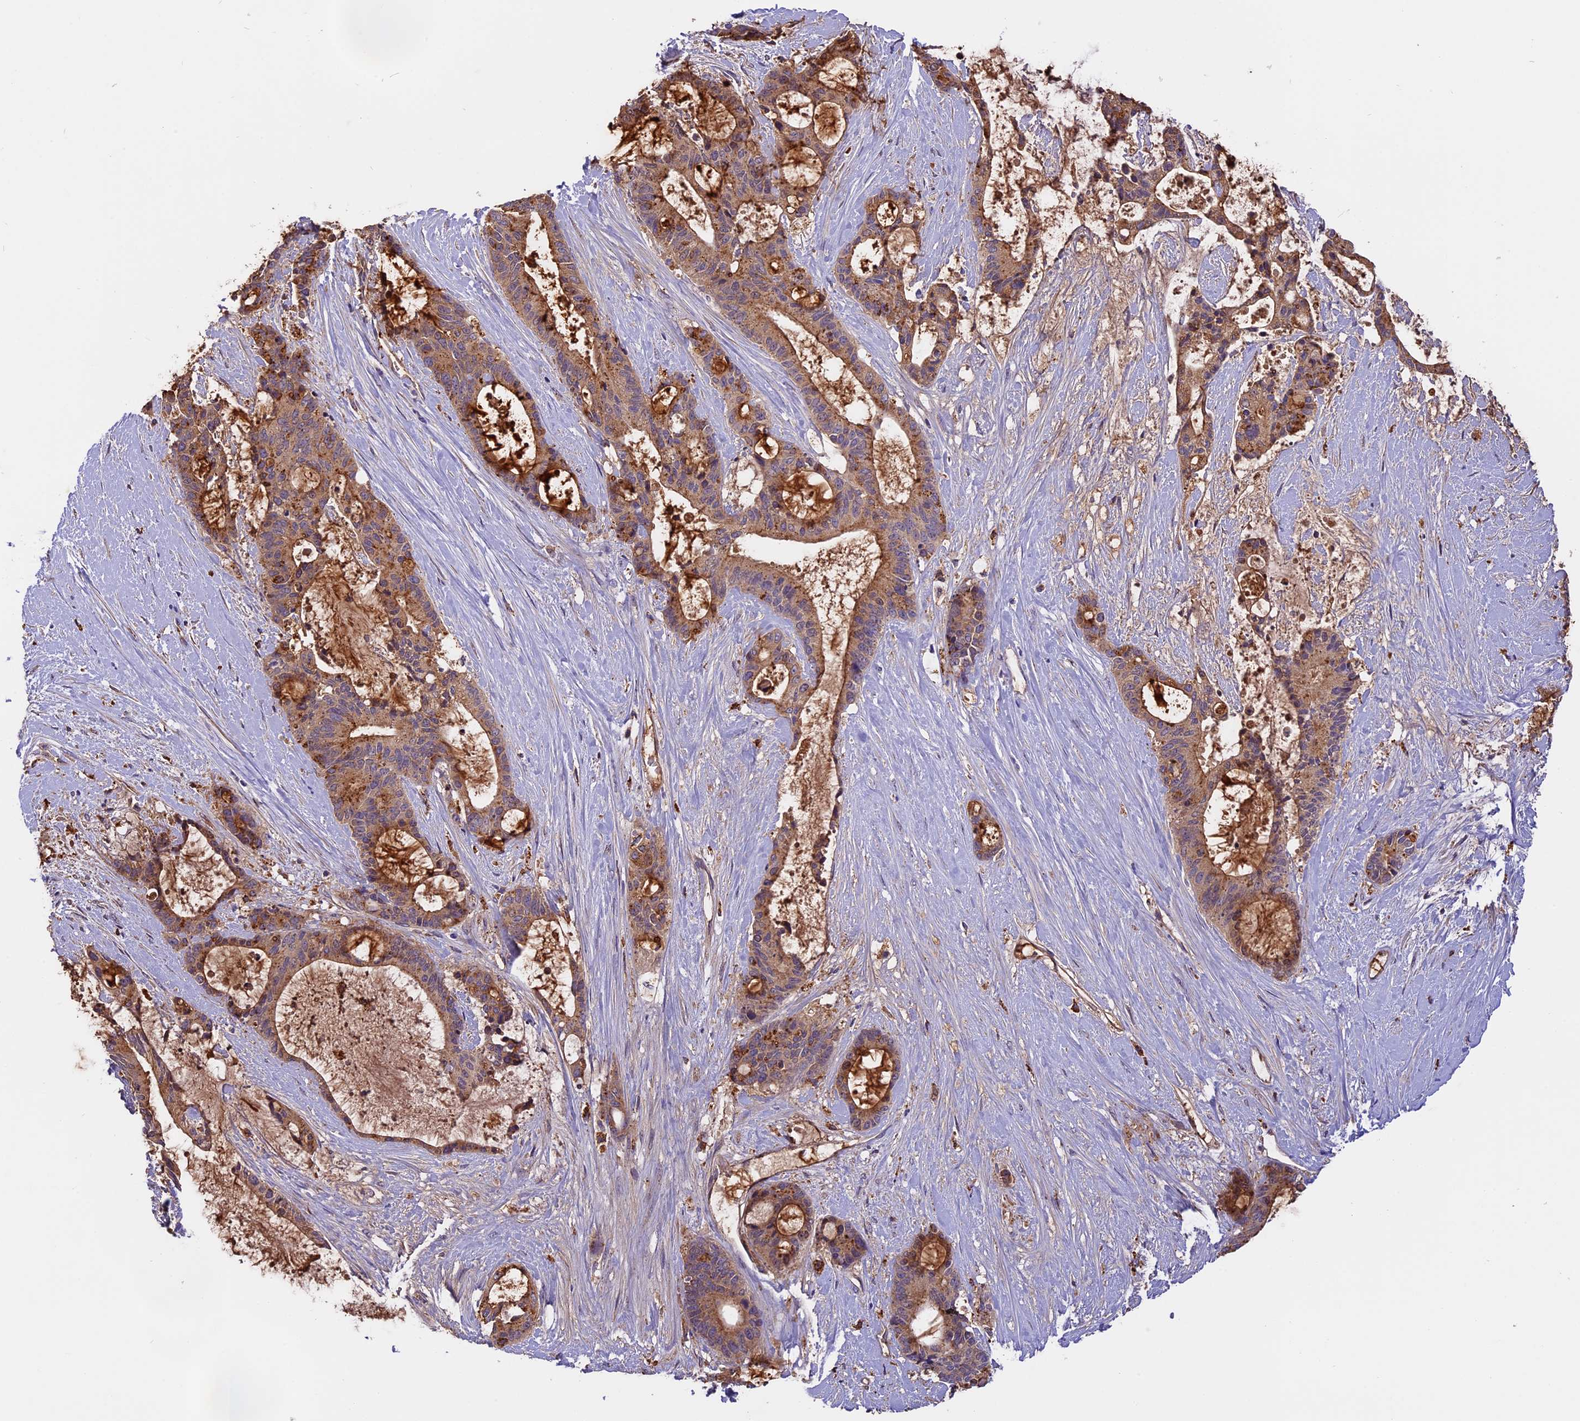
{"staining": {"intensity": "moderate", "quantity": ">75%", "location": "cytoplasmic/membranous"}, "tissue": "liver cancer", "cell_type": "Tumor cells", "image_type": "cancer", "snomed": [{"axis": "morphology", "description": "Normal tissue, NOS"}, {"axis": "morphology", "description": "Cholangiocarcinoma"}, {"axis": "topography", "description": "Liver"}, {"axis": "topography", "description": "Peripheral nerve tissue"}], "caption": "Protein expression analysis of liver cholangiocarcinoma shows moderate cytoplasmic/membranous staining in about >75% of tumor cells.", "gene": "COPE", "patient": {"sex": "female", "age": 73}}